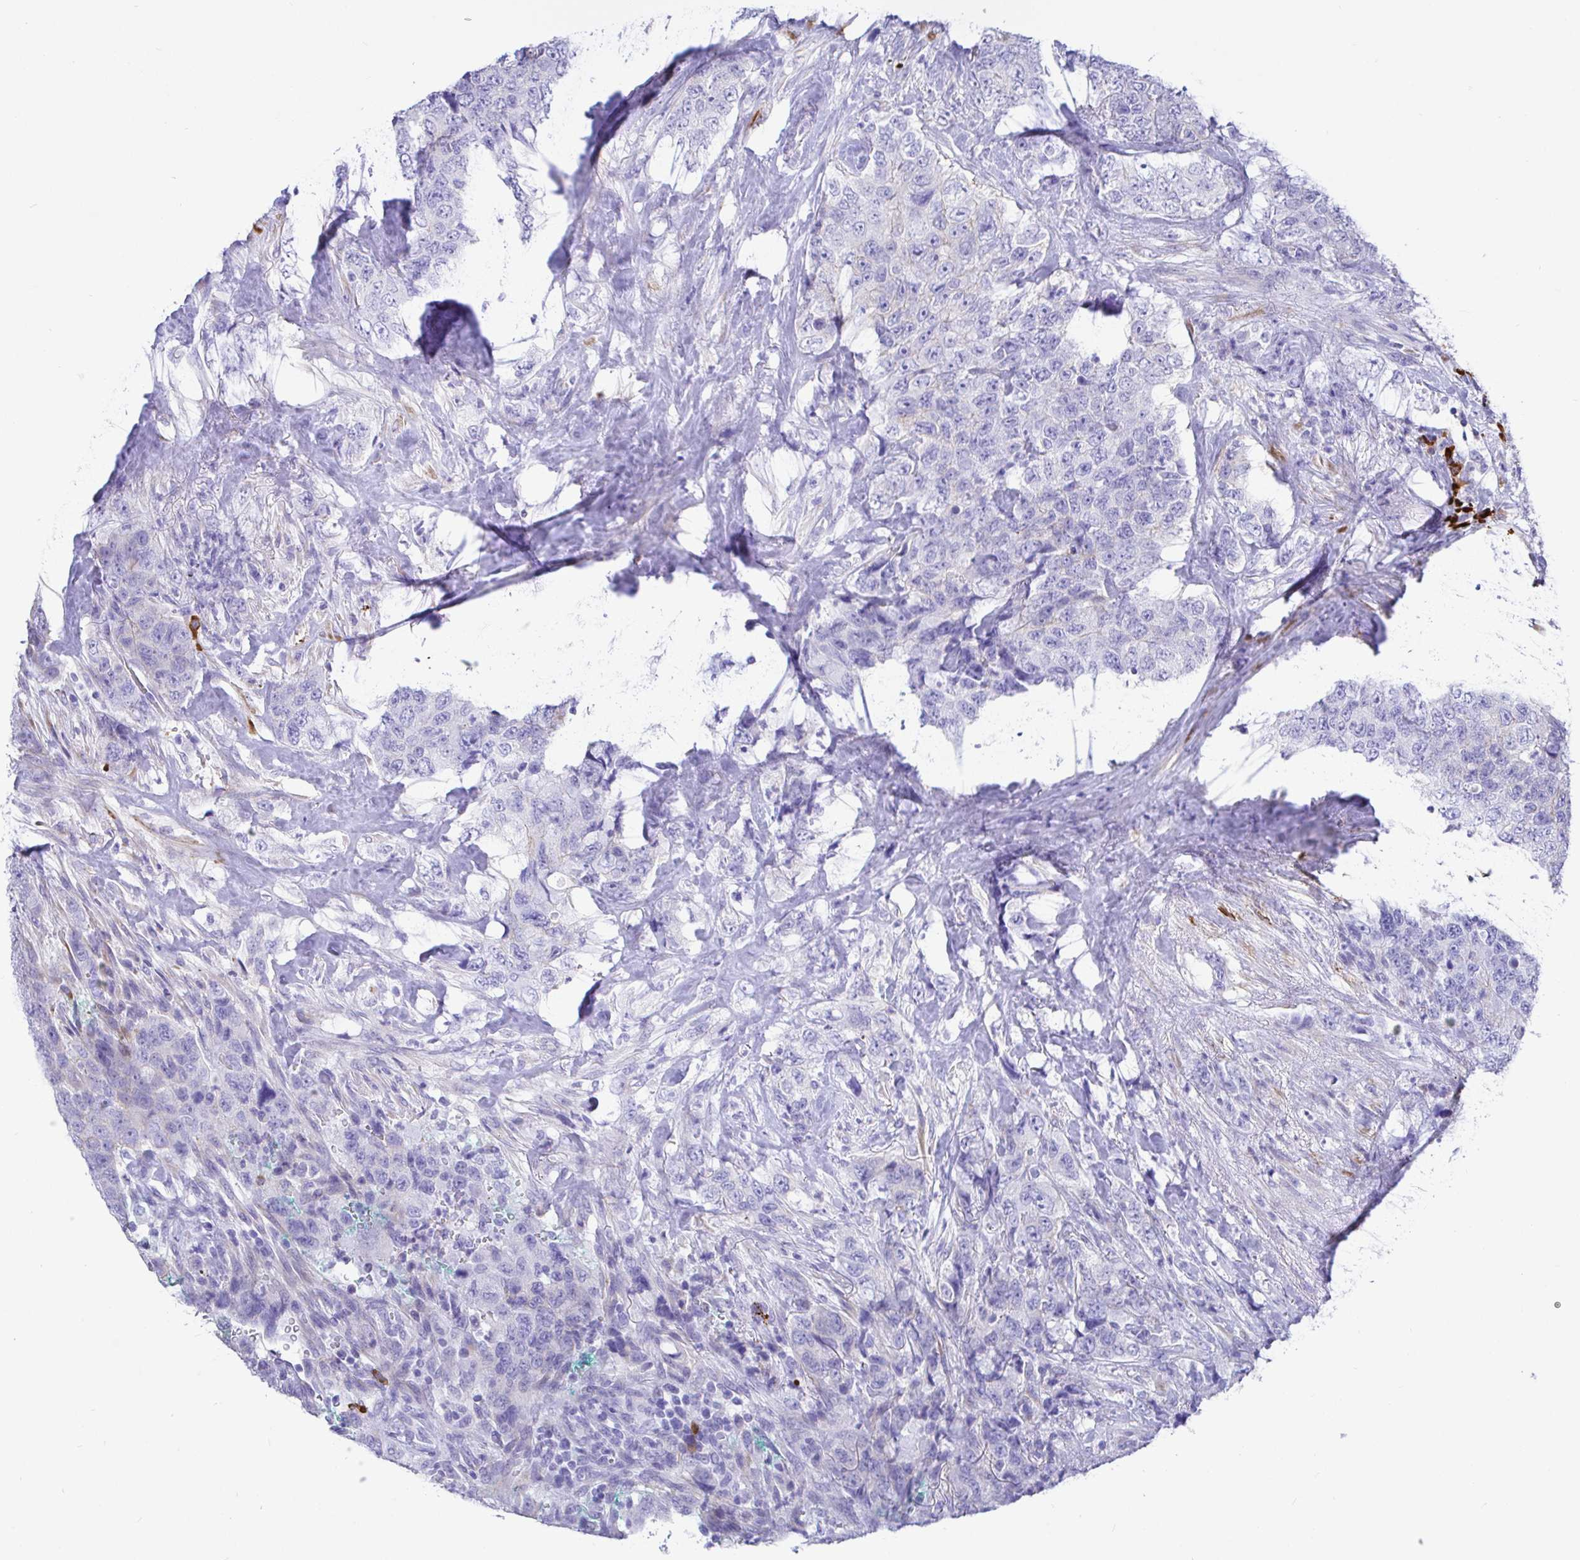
{"staining": {"intensity": "negative", "quantity": "none", "location": "none"}, "tissue": "urothelial cancer", "cell_type": "Tumor cells", "image_type": "cancer", "snomed": [{"axis": "morphology", "description": "Urothelial carcinoma, High grade"}, {"axis": "topography", "description": "Urinary bladder"}], "caption": "This is an immunohistochemistry (IHC) image of urothelial carcinoma (high-grade). There is no staining in tumor cells.", "gene": "CCDC62", "patient": {"sex": "female", "age": 78}}